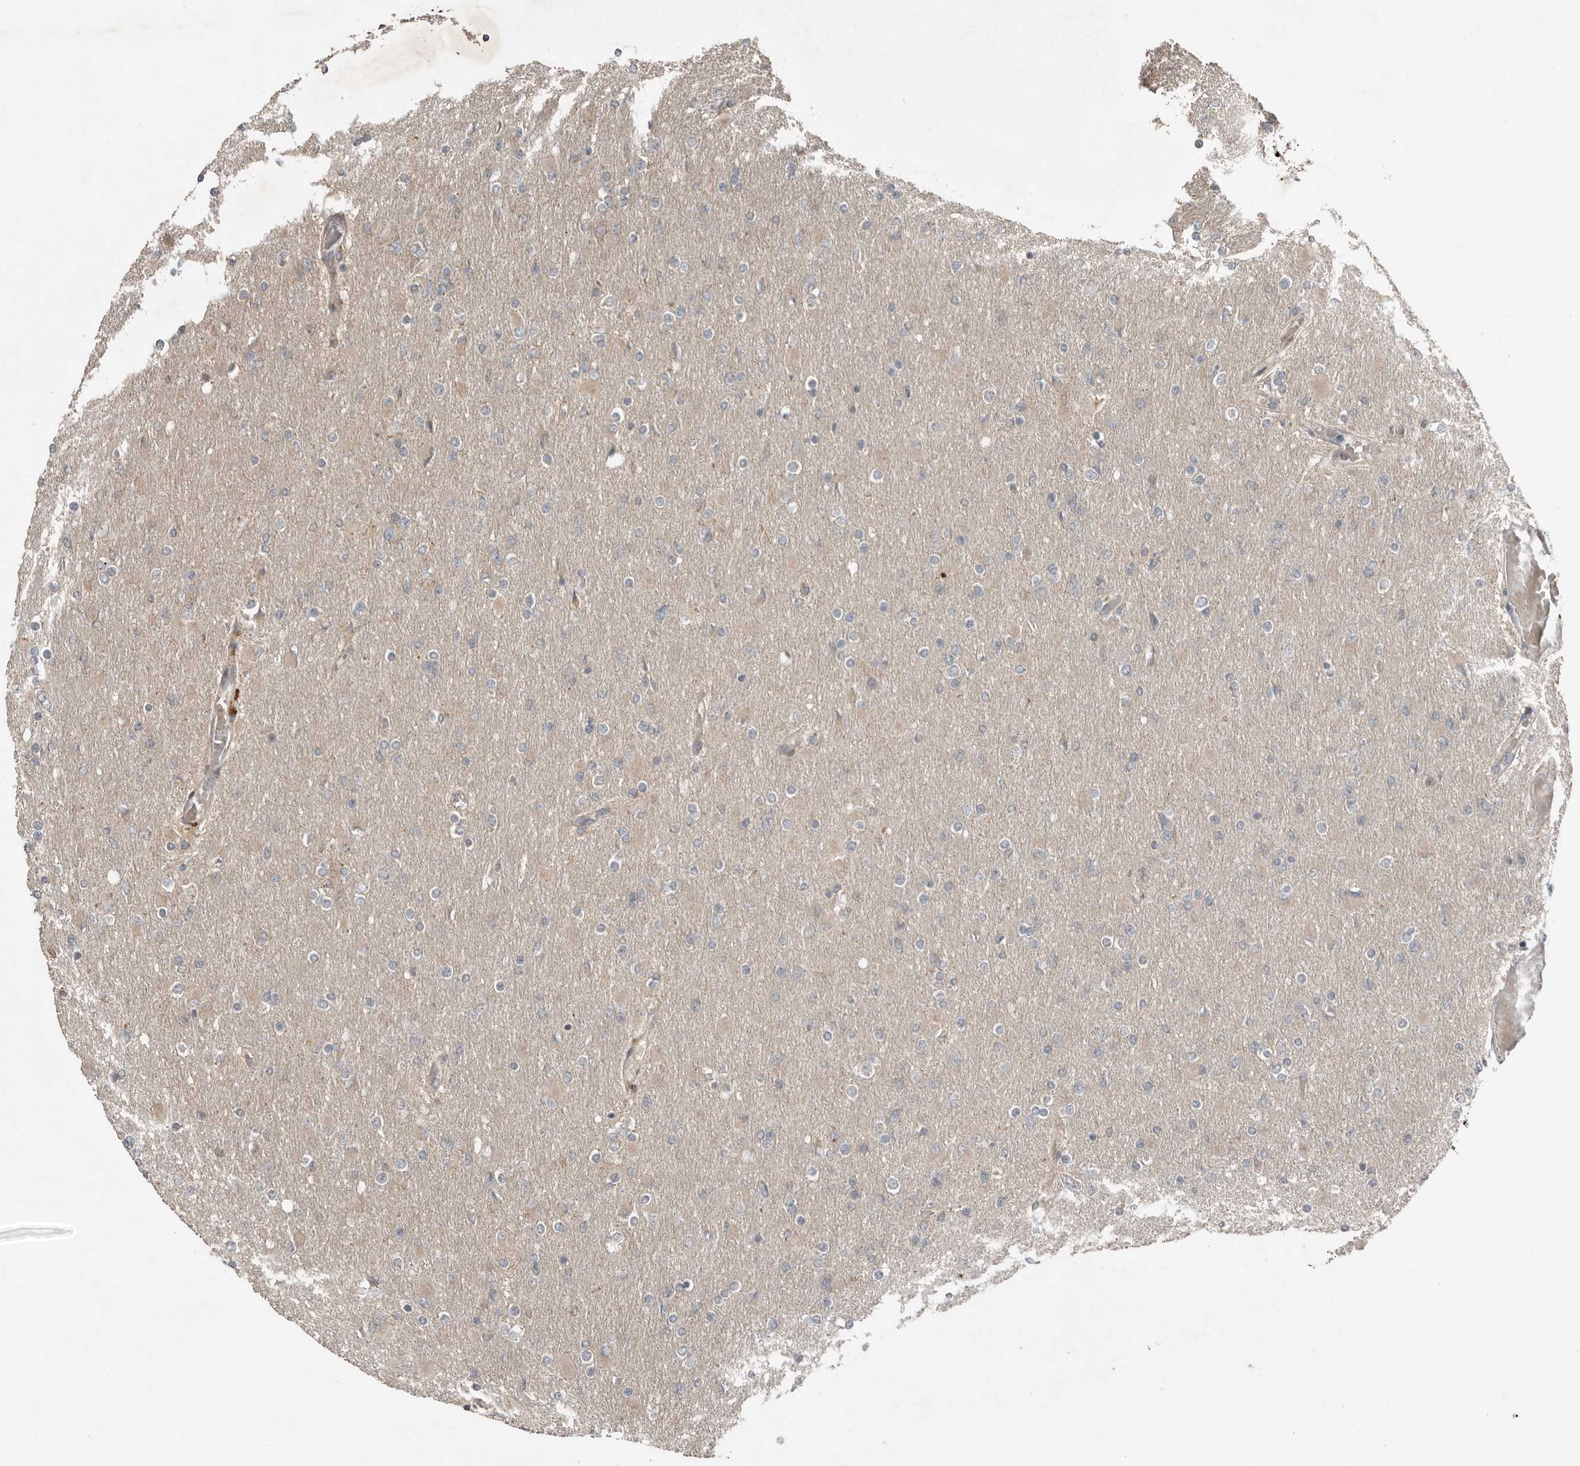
{"staining": {"intensity": "negative", "quantity": "none", "location": "none"}, "tissue": "glioma", "cell_type": "Tumor cells", "image_type": "cancer", "snomed": [{"axis": "morphology", "description": "Glioma, malignant, High grade"}, {"axis": "topography", "description": "Cerebral cortex"}], "caption": "This is an IHC micrograph of human malignant glioma (high-grade). There is no positivity in tumor cells.", "gene": "SLC6A7", "patient": {"sex": "female", "age": 36}}